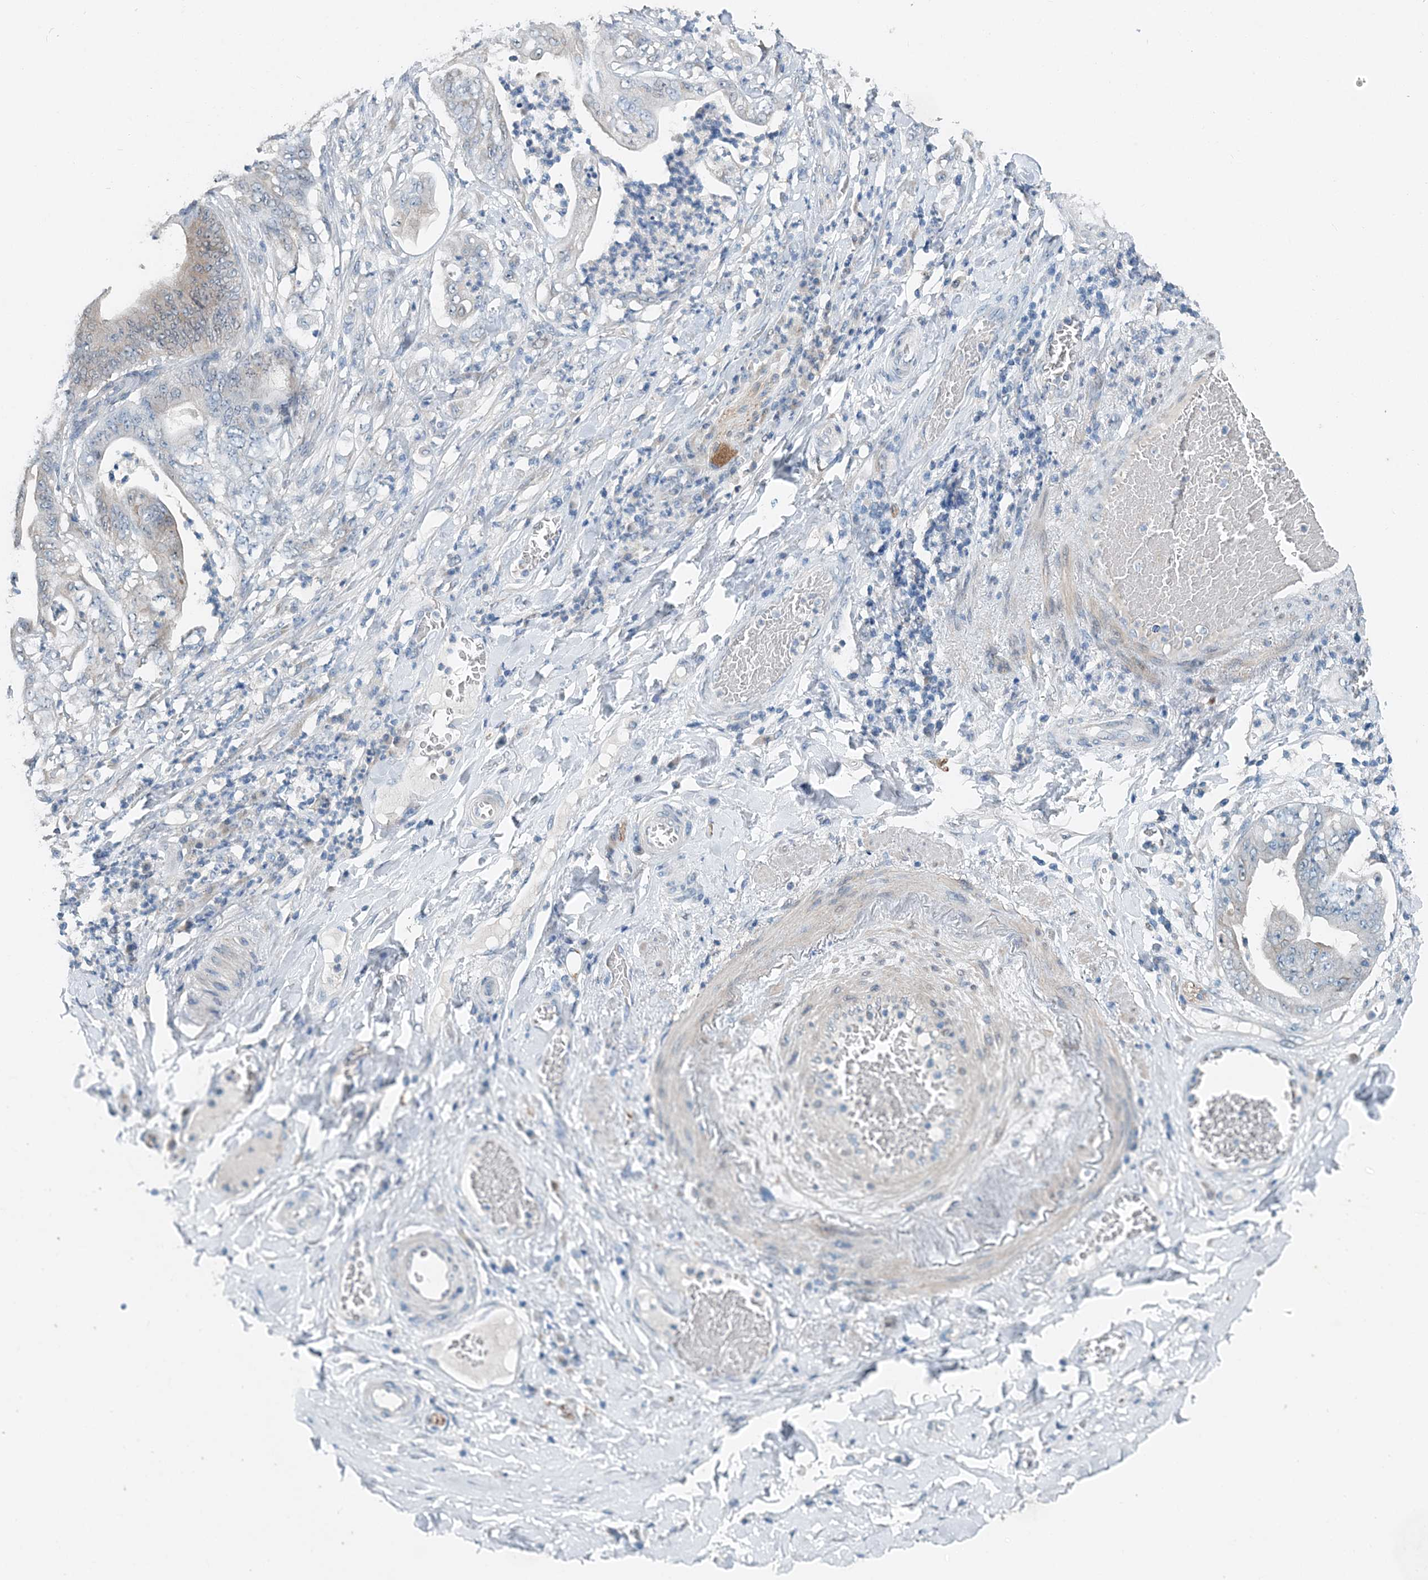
{"staining": {"intensity": "negative", "quantity": "none", "location": "none"}, "tissue": "stomach cancer", "cell_type": "Tumor cells", "image_type": "cancer", "snomed": [{"axis": "morphology", "description": "Adenocarcinoma, NOS"}, {"axis": "topography", "description": "Stomach"}], "caption": "Tumor cells show no significant positivity in stomach cancer.", "gene": "PFN2", "patient": {"sex": "female", "age": 73}}